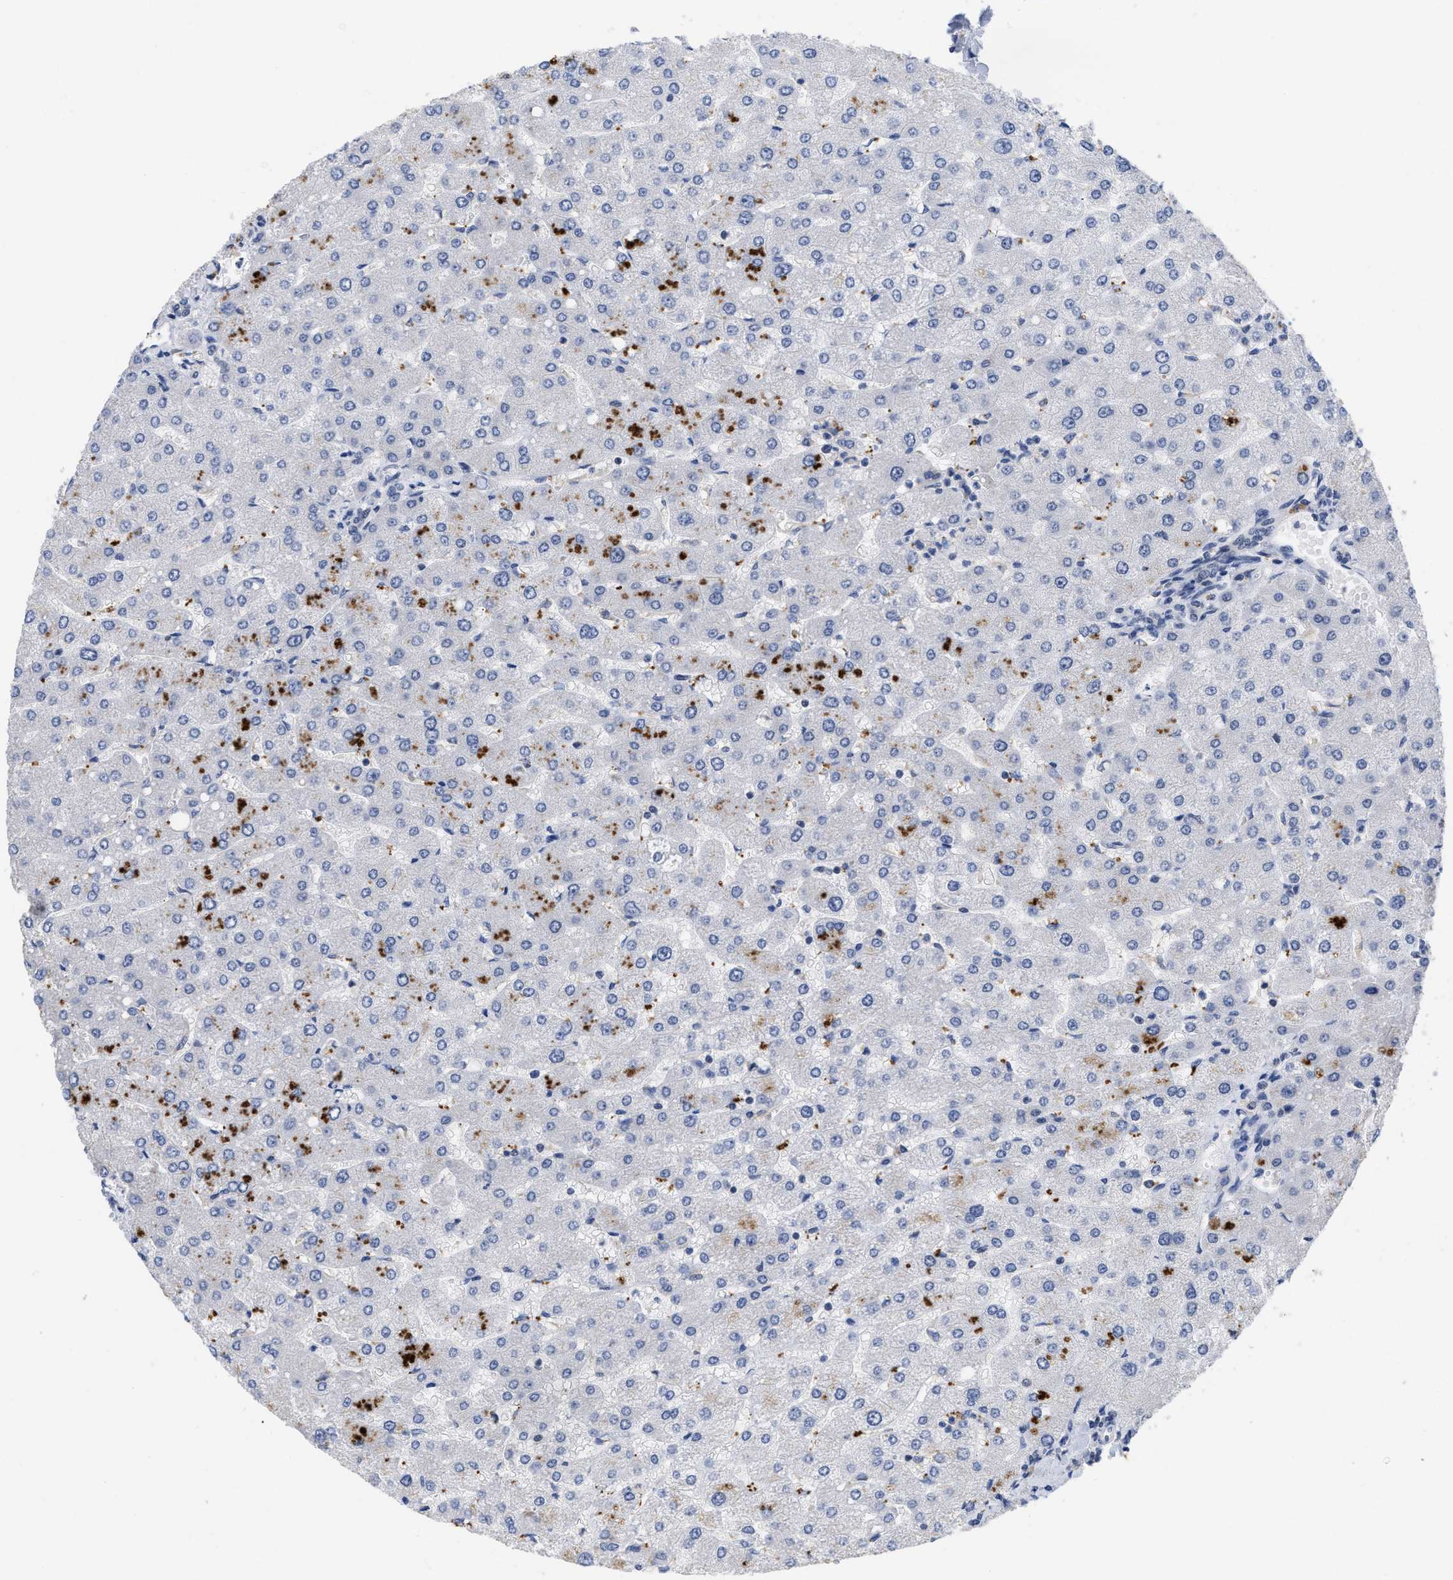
{"staining": {"intensity": "negative", "quantity": "none", "location": "none"}, "tissue": "liver", "cell_type": "Cholangiocytes", "image_type": "normal", "snomed": [{"axis": "morphology", "description": "Normal tissue, NOS"}, {"axis": "topography", "description": "Liver"}], "caption": "IHC of unremarkable human liver demonstrates no positivity in cholangiocytes.", "gene": "GGNBP2", "patient": {"sex": "male", "age": 55}}